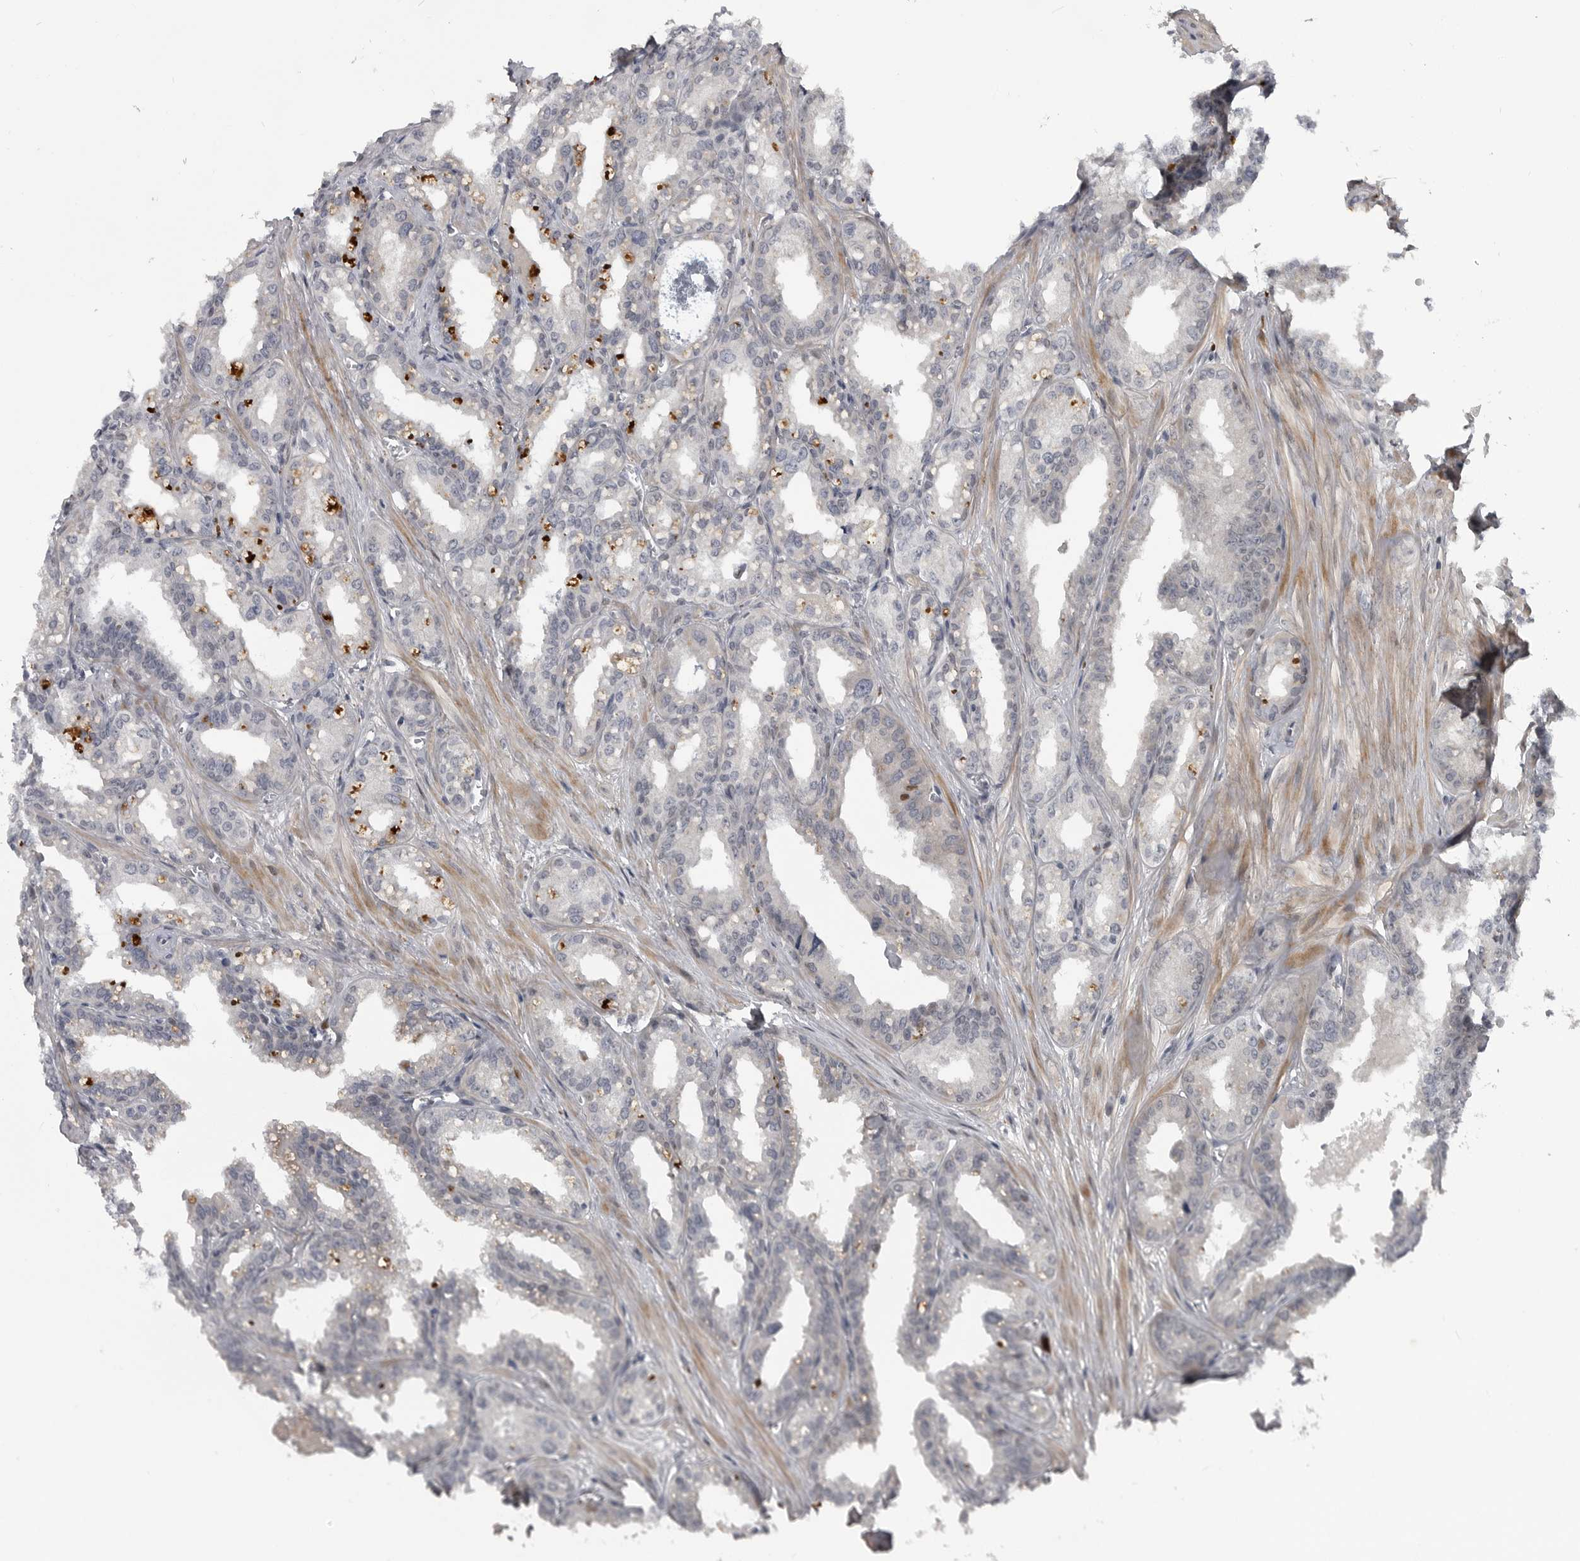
{"staining": {"intensity": "negative", "quantity": "none", "location": "none"}, "tissue": "seminal vesicle", "cell_type": "Glandular cells", "image_type": "normal", "snomed": [{"axis": "morphology", "description": "Normal tissue, NOS"}, {"axis": "topography", "description": "Prostate"}, {"axis": "topography", "description": "Seminal veicle"}], "caption": "This photomicrograph is of normal seminal vesicle stained with immunohistochemistry (IHC) to label a protein in brown with the nuclei are counter-stained blue. There is no expression in glandular cells. The staining was performed using DAB to visualize the protein expression in brown, while the nuclei were stained in blue with hematoxylin (Magnification: 20x).", "gene": "ZNF277", "patient": {"sex": "male", "age": 51}}